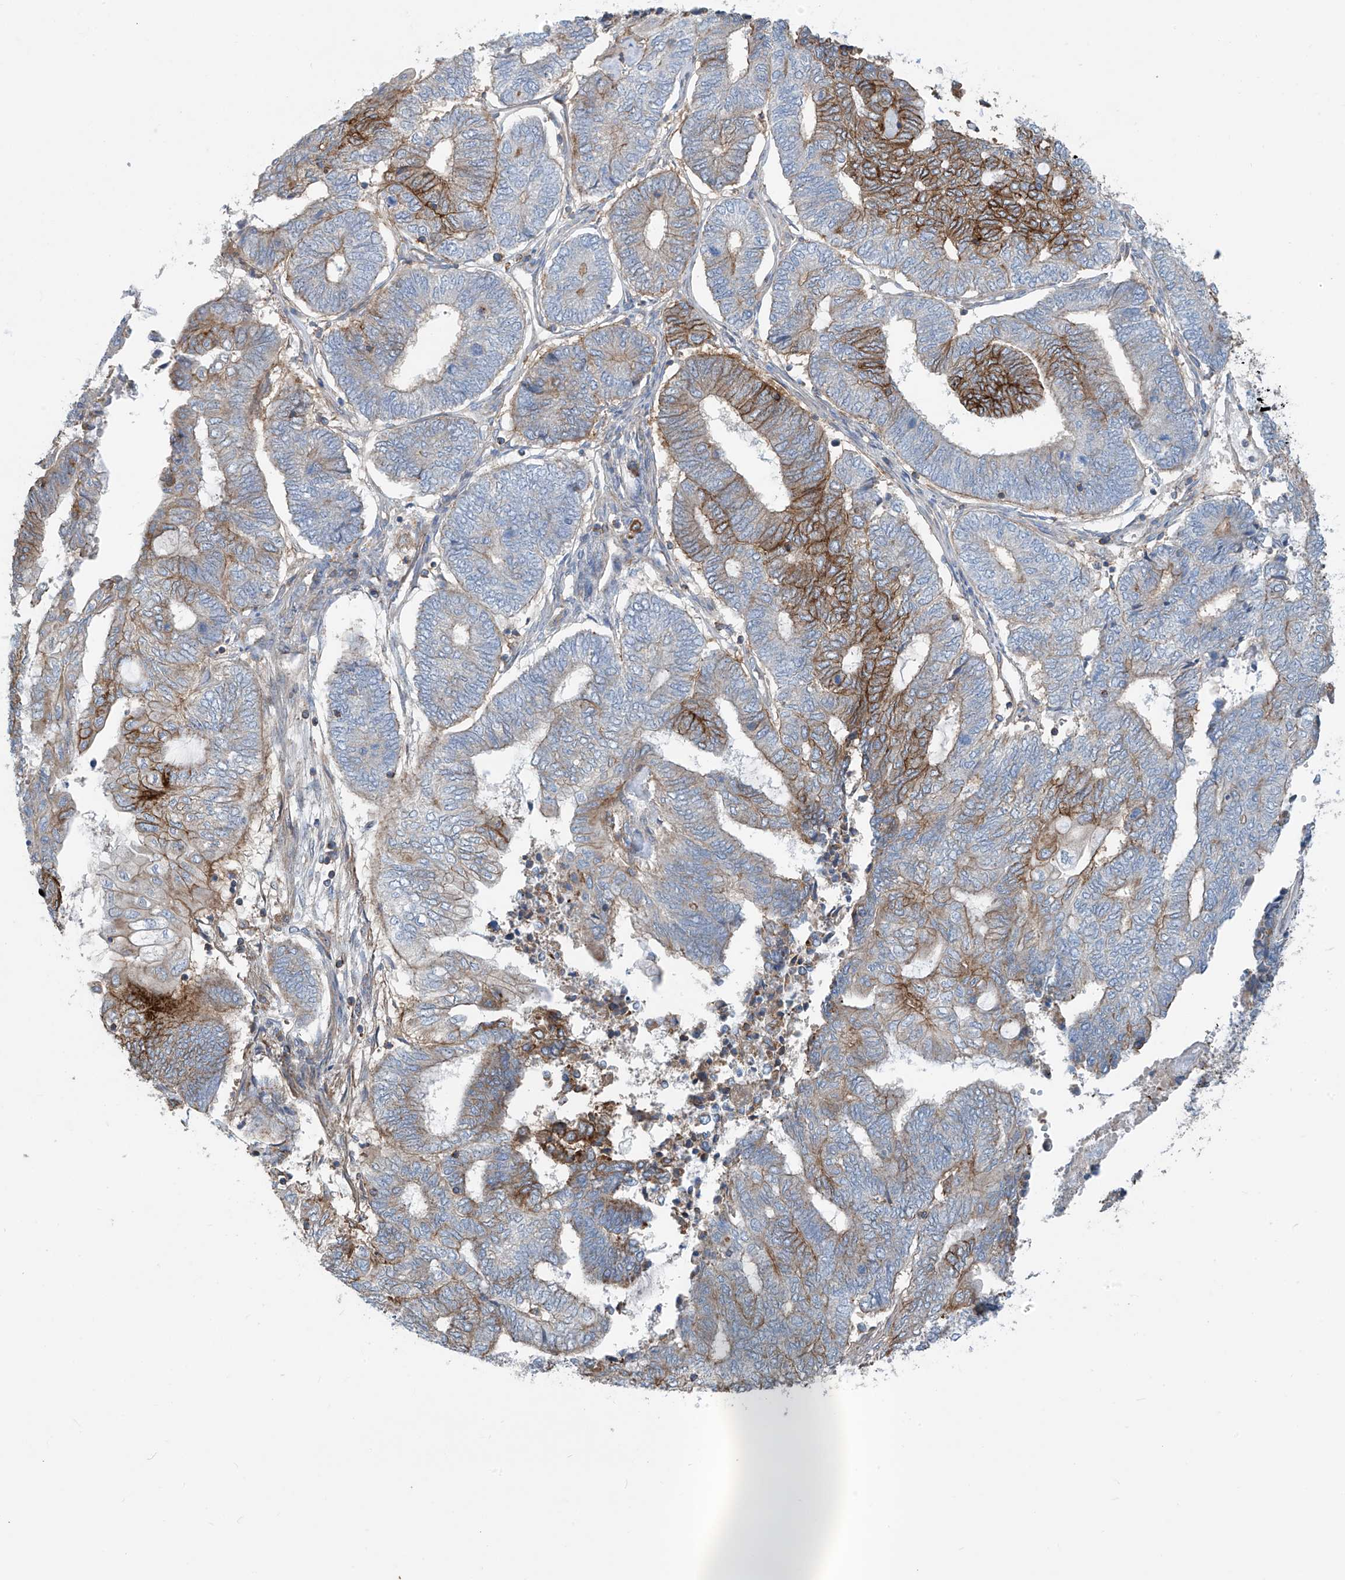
{"staining": {"intensity": "strong", "quantity": "<25%", "location": "cytoplasmic/membranous"}, "tissue": "endometrial cancer", "cell_type": "Tumor cells", "image_type": "cancer", "snomed": [{"axis": "morphology", "description": "Adenocarcinoma, NOS"}, {"axis": "topography", "description": "Uterus"}, {"axis": "topography", "description": "Endometrium"}], "caption": "IHC image of adenocarcinoma (endometrial) stained for a protein (brown), which shows medium levels of strong cytoplasmic/membranous staining in approximately <25% of tumor cells.", "gene": "SLC1A5", "patient": {"sex": "female", "age": 70}}